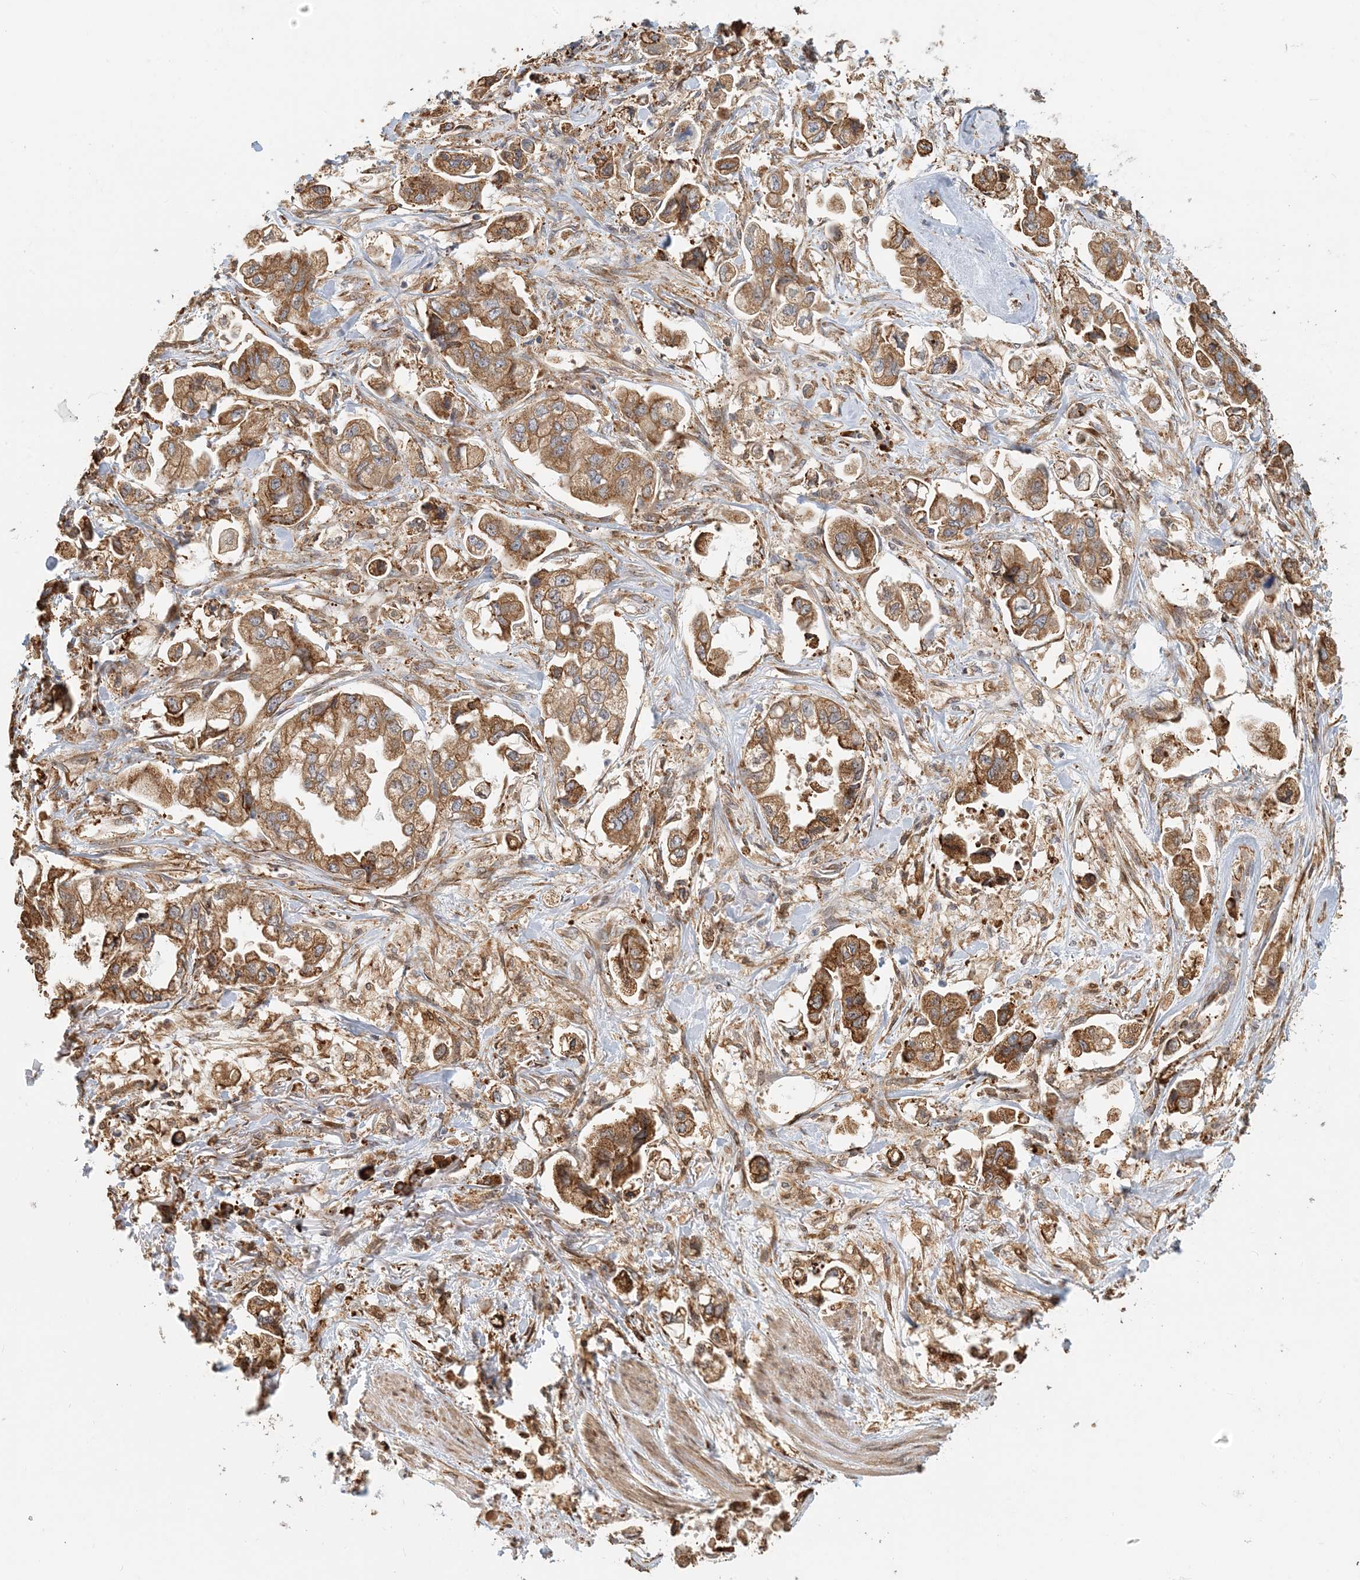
{"staining": {"intensity": "moderate", "quantity": ">75%", "location": "cytoplasmic/membranous"}, "tissue": "stomach cancer", "cell_type": "Tumor cells", "image_type": "cancer", "snomed": [{"axis": "morphology", "description": "Adenocarcinoma, NOS"}, {"axis": "topography", "description": "Stomach"}], "caption": "DAB immunohistochemical staining of human stomach cancer displays moderate cytoplasmic/membranous protein positivity in approximately >75% of tumor cells. (Stains: DAB in brown, nuclei in blue, Microscopy: brightfield microscopy at high magnification).", "gene": "HNMT", "patient": {"sex": "male", "age": 62}}